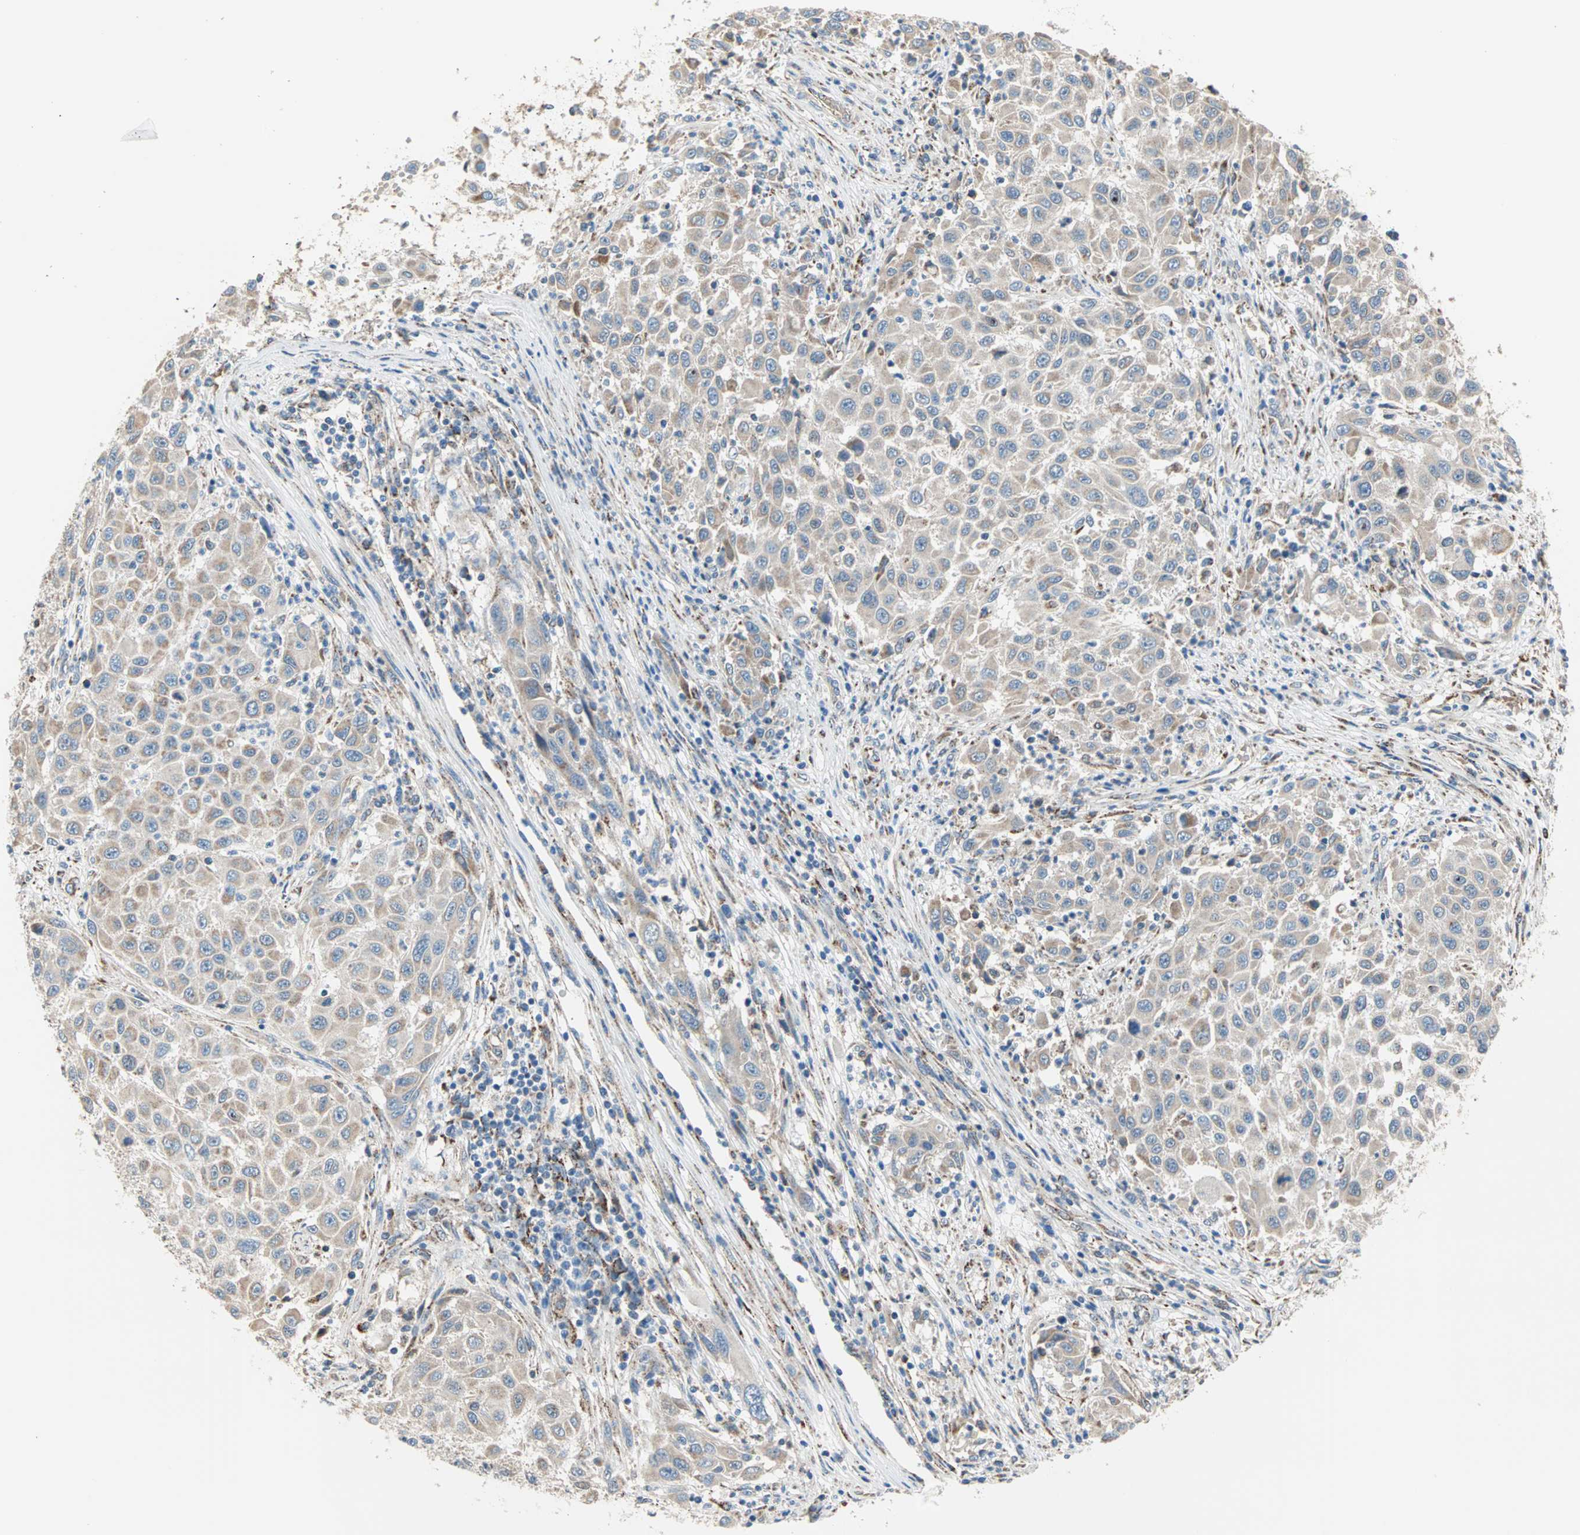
{"staining": {"intensity": "weak", "quantity": ">75%", "location": "cytoplasmic/membranous"}, "tissue": "melanoma", "cell_type": "Tumor cells", "image_type": "cancer", "snomed": [{"axis": "morphology", "description": "Malignant melanoma, Metastatic site"}, {"axis": "topography", "description": "Lymph node"}], "caption": "Protein staining by immunohistochemistry (IHC) demonstrates weak cytoplasmic/membranous expression in about >75% of tumor cells in malignant melanoma (metastatic site). Ihc stains the protein of interest in brown and the nuclei are stained blue.", "gene": "TST", "patient": {"sex": "male", "age": 61}}